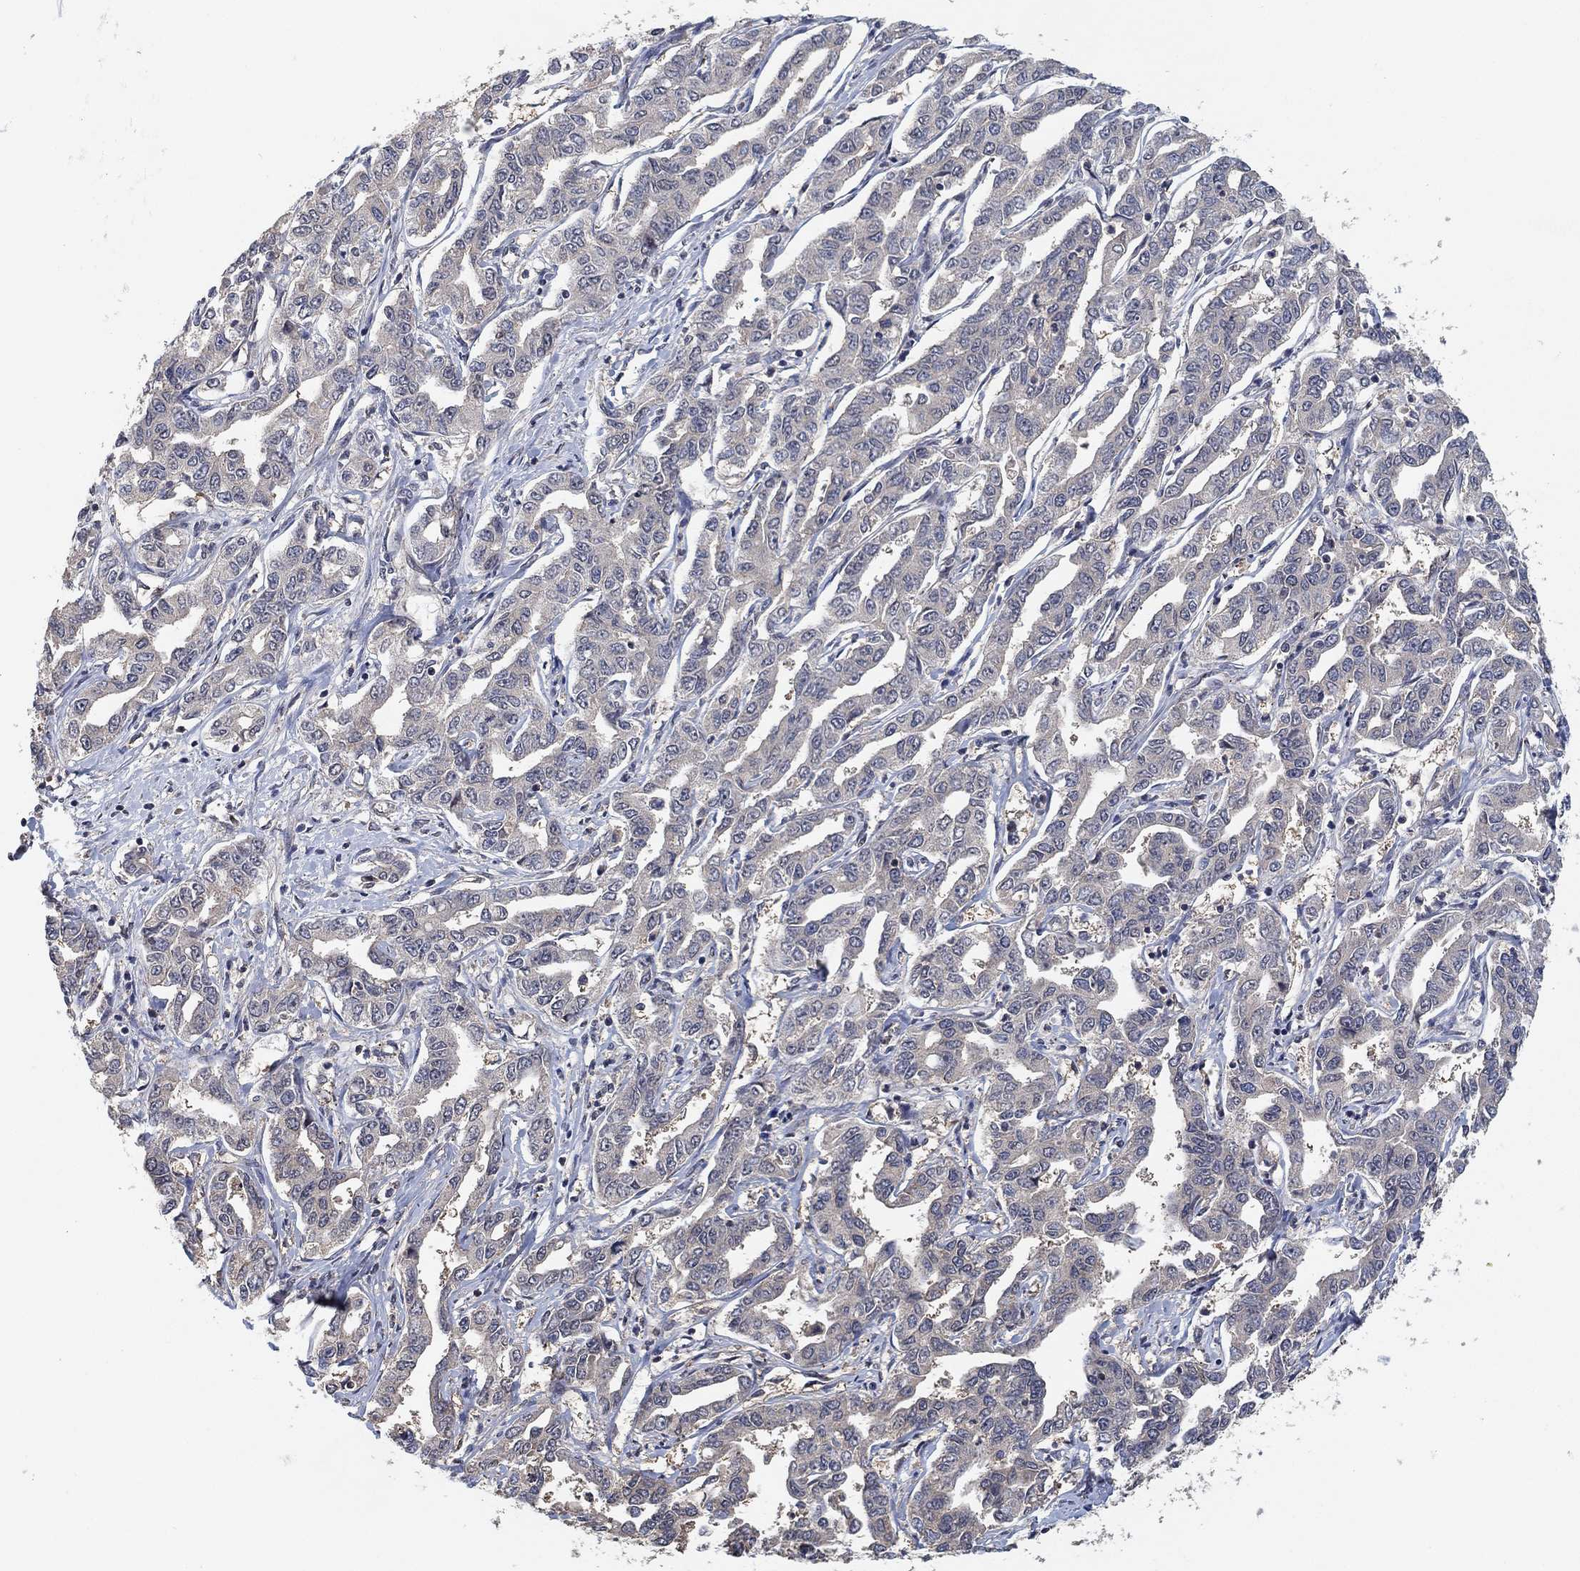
{"staining": {"intensity": "negative", "quantity": "none", "location": "none"}, "tissue": "liver cancer", "cell_type": "Tumor cells", "image_type": "cancer", "snomed": [{"axis": "morphology", "description": "Cholangiocarcinoma"}, {"axis": "topography", "description": "Liver"}], "caption": "Tumor cells show no significant protein expression in liver cancer (cholangiocarcinoma).", "gene": "CCDC43", "patient": {"sex": "male", "age": 59}}